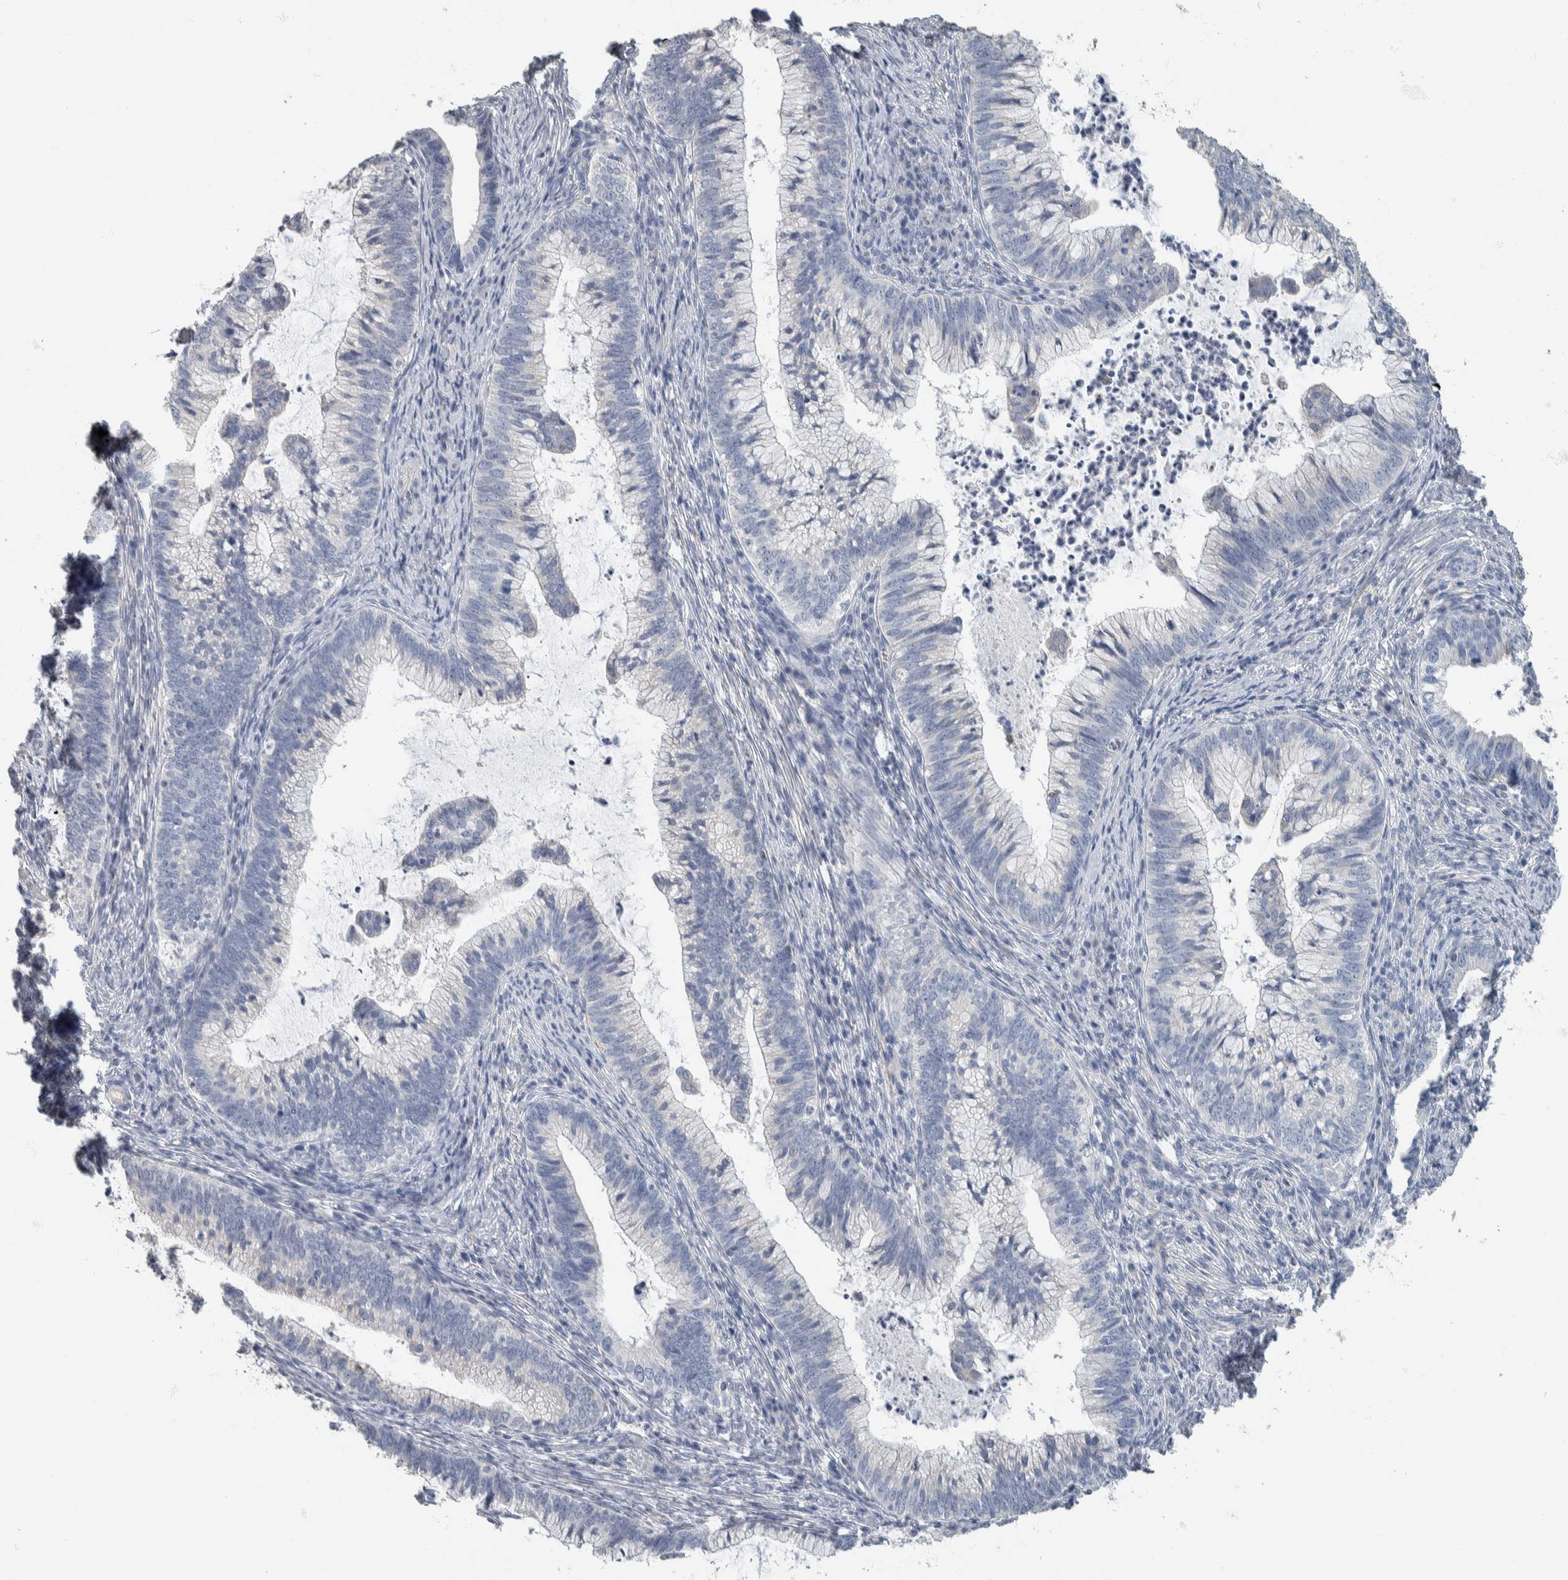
{"staining": {"intensity": "negative", "quantity": "none", "location": "none"}, "tissue": "cervical cancer", "cell_type": "Tumor cells", "image_type": "cancer", "snomed": [{"axis": "morphology", "description": "Adenocarcinoma, NOS"}, {"axis": "topography", "description": "Cervix"}], "caption": "Immunohistochemical staining of adenocarcinoma (cervical) displays no significant positivity in tumor cells. Nuclei are stained in blue.", "gene": "NEFM", "patient": {"sex": "female", "age": 36}}